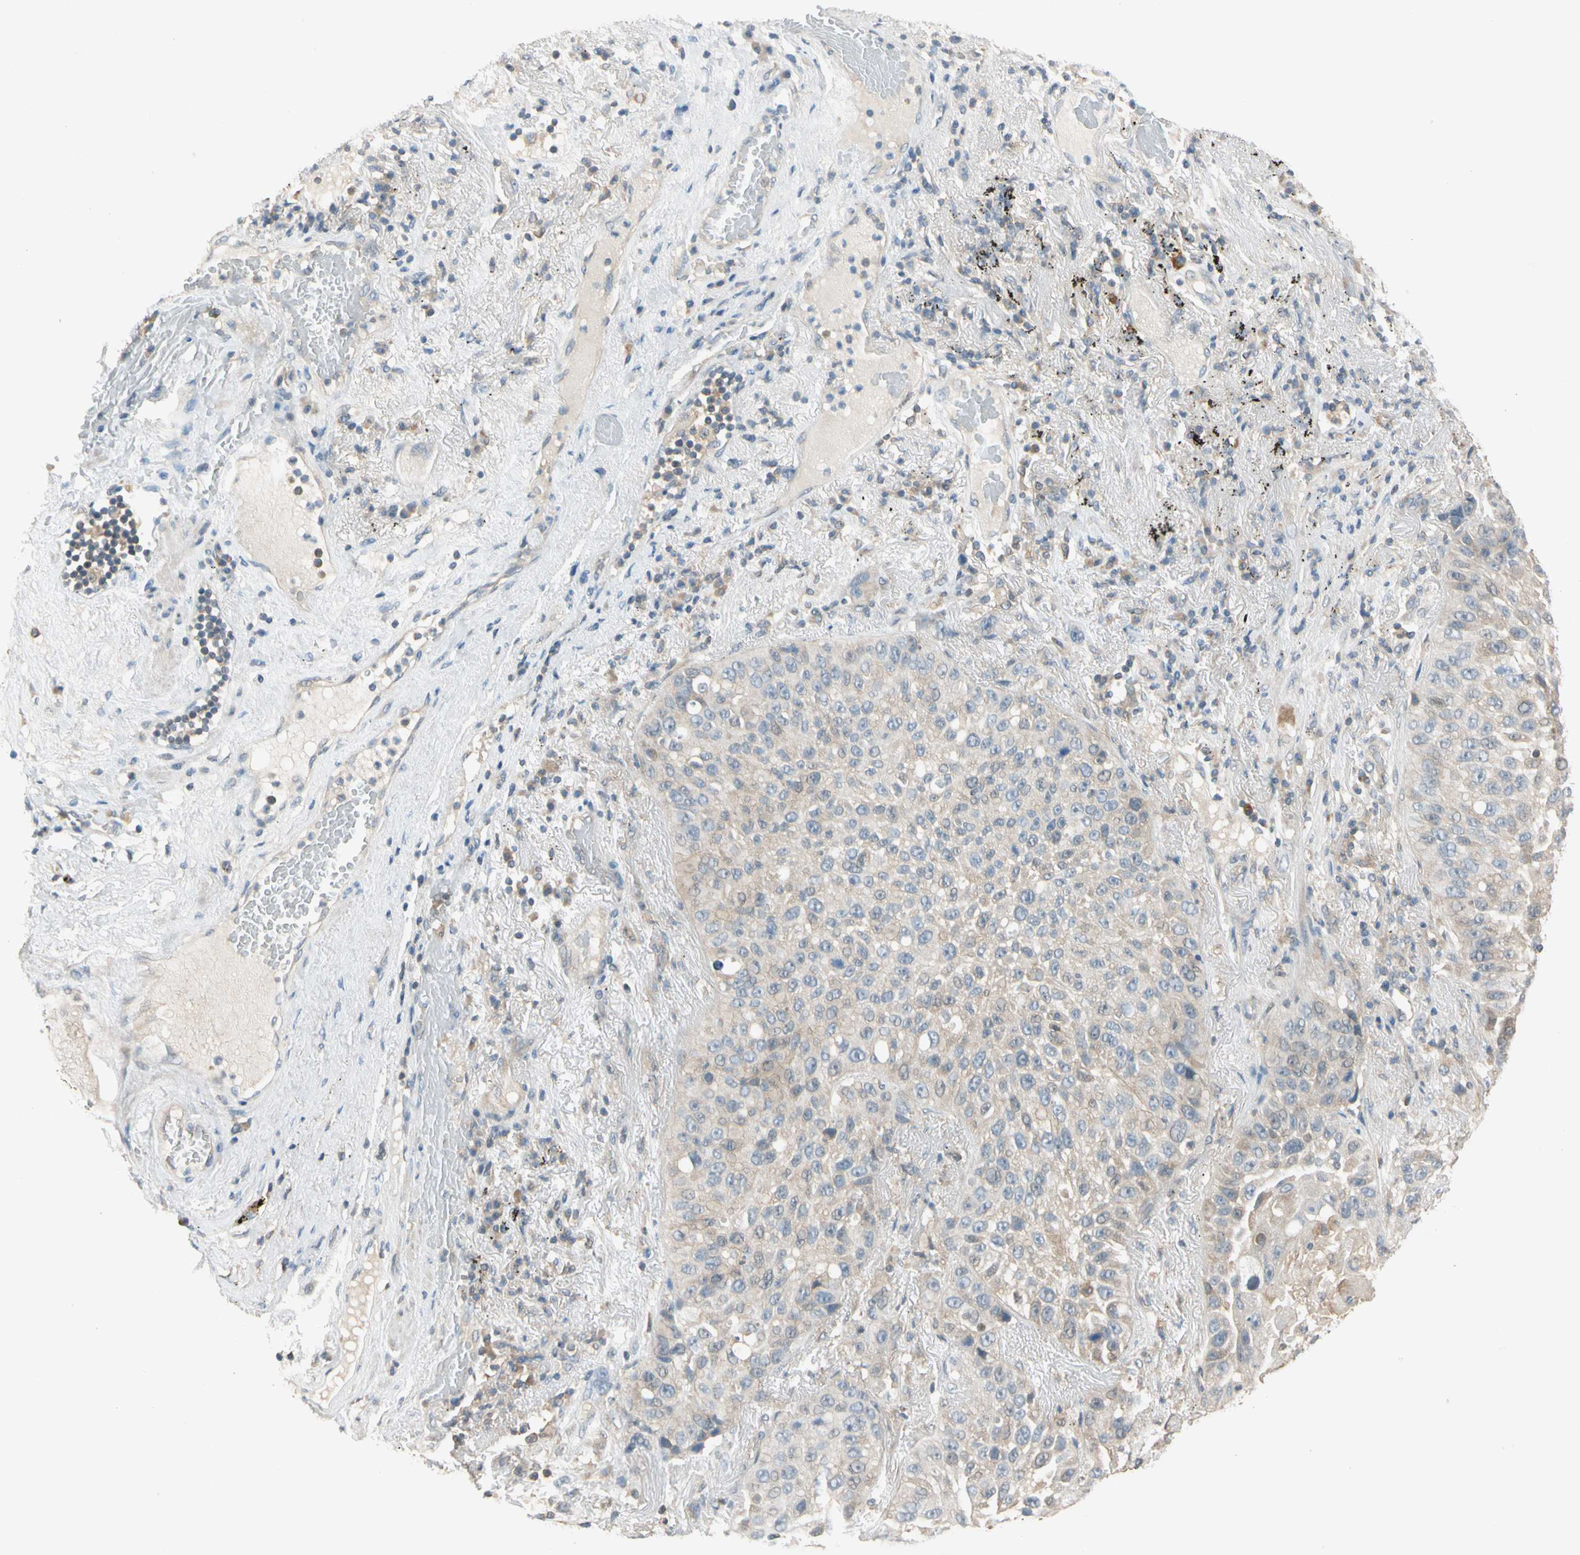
{"staining": {"intensity": "weak", "quantity": ">75%", "location": "cytoplasmic/membranous"}, "tissue": "lung cancer", "cell_type": "Tumor cells", "image_type": "cancer", "snomed": [{"axis": "morphology", "description": "Squamous cell carcinoma, NOS"}, {"axis": "topography", "description": "Lung"}], "caption": "Protein analysis of lung cancer tissue demonstrates weak cytoplasmic/membranous positivity in approximately >75% of tumor cells.", "gene": "MAP3K7", "patient": {"sex": "male", "age": 57}}